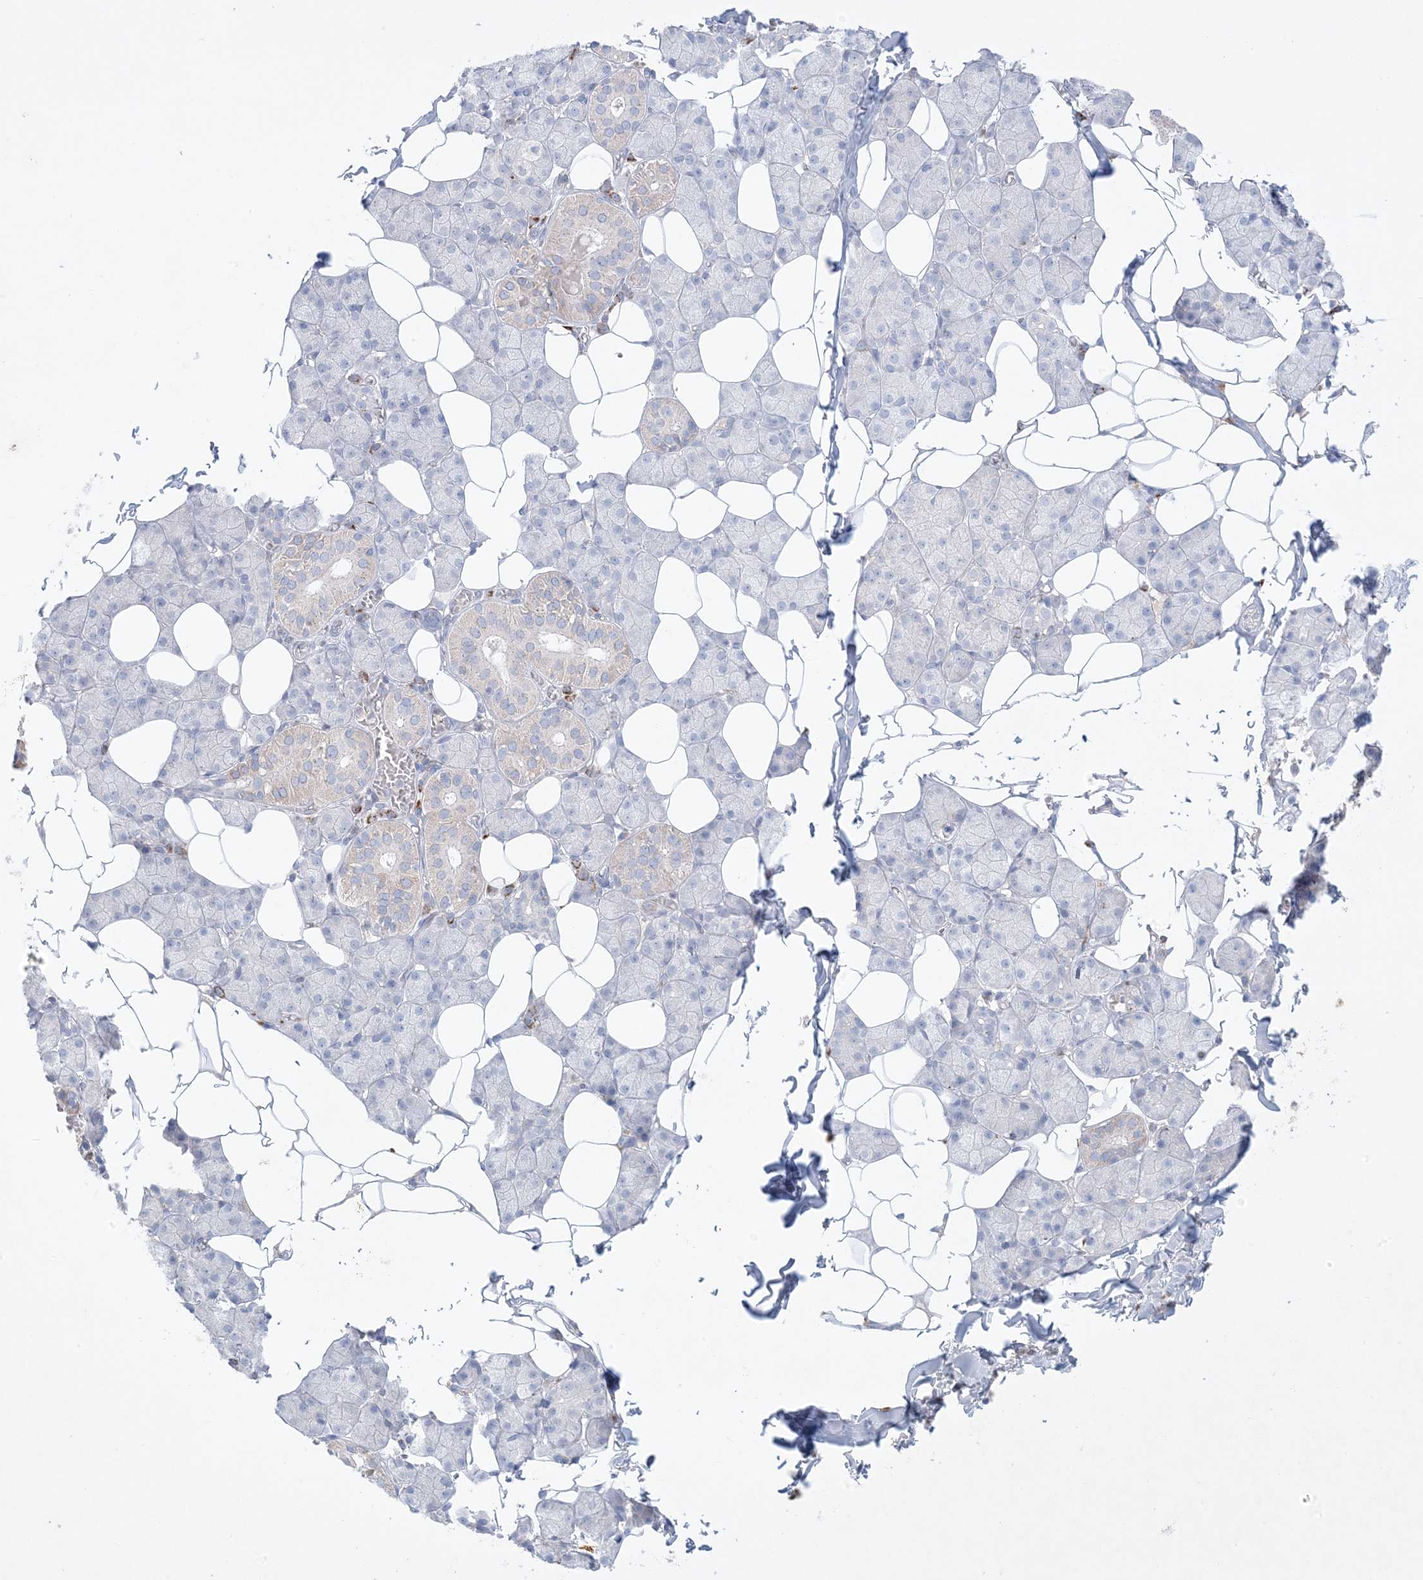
{"staining": {"intensity": "moderate", "quantity": "<25%", "location": "cytoplasmic/membranous"}, "tissue": "salivary gland", "cell_type": "Glandular cells", "image_type": "normal", "snomed": [{"axis": "morphology", "description": "Normal tissue, NOS"}, {"axis": "topography", "description": "Salivary gland"}], "caption": "Immunohistochemistry micrograph of unremarkable salivary gland: human salivary gland stained using immunohistochemistry (IHC) exhibits low levels of moderate protein expression localized specifically in the cytoplasmic/membranous of glandular cells, appearing as a cytoplasmic/membranous brown color.", "gene": "KCTD6", "patient": {"sex": "female", "age": 33}}